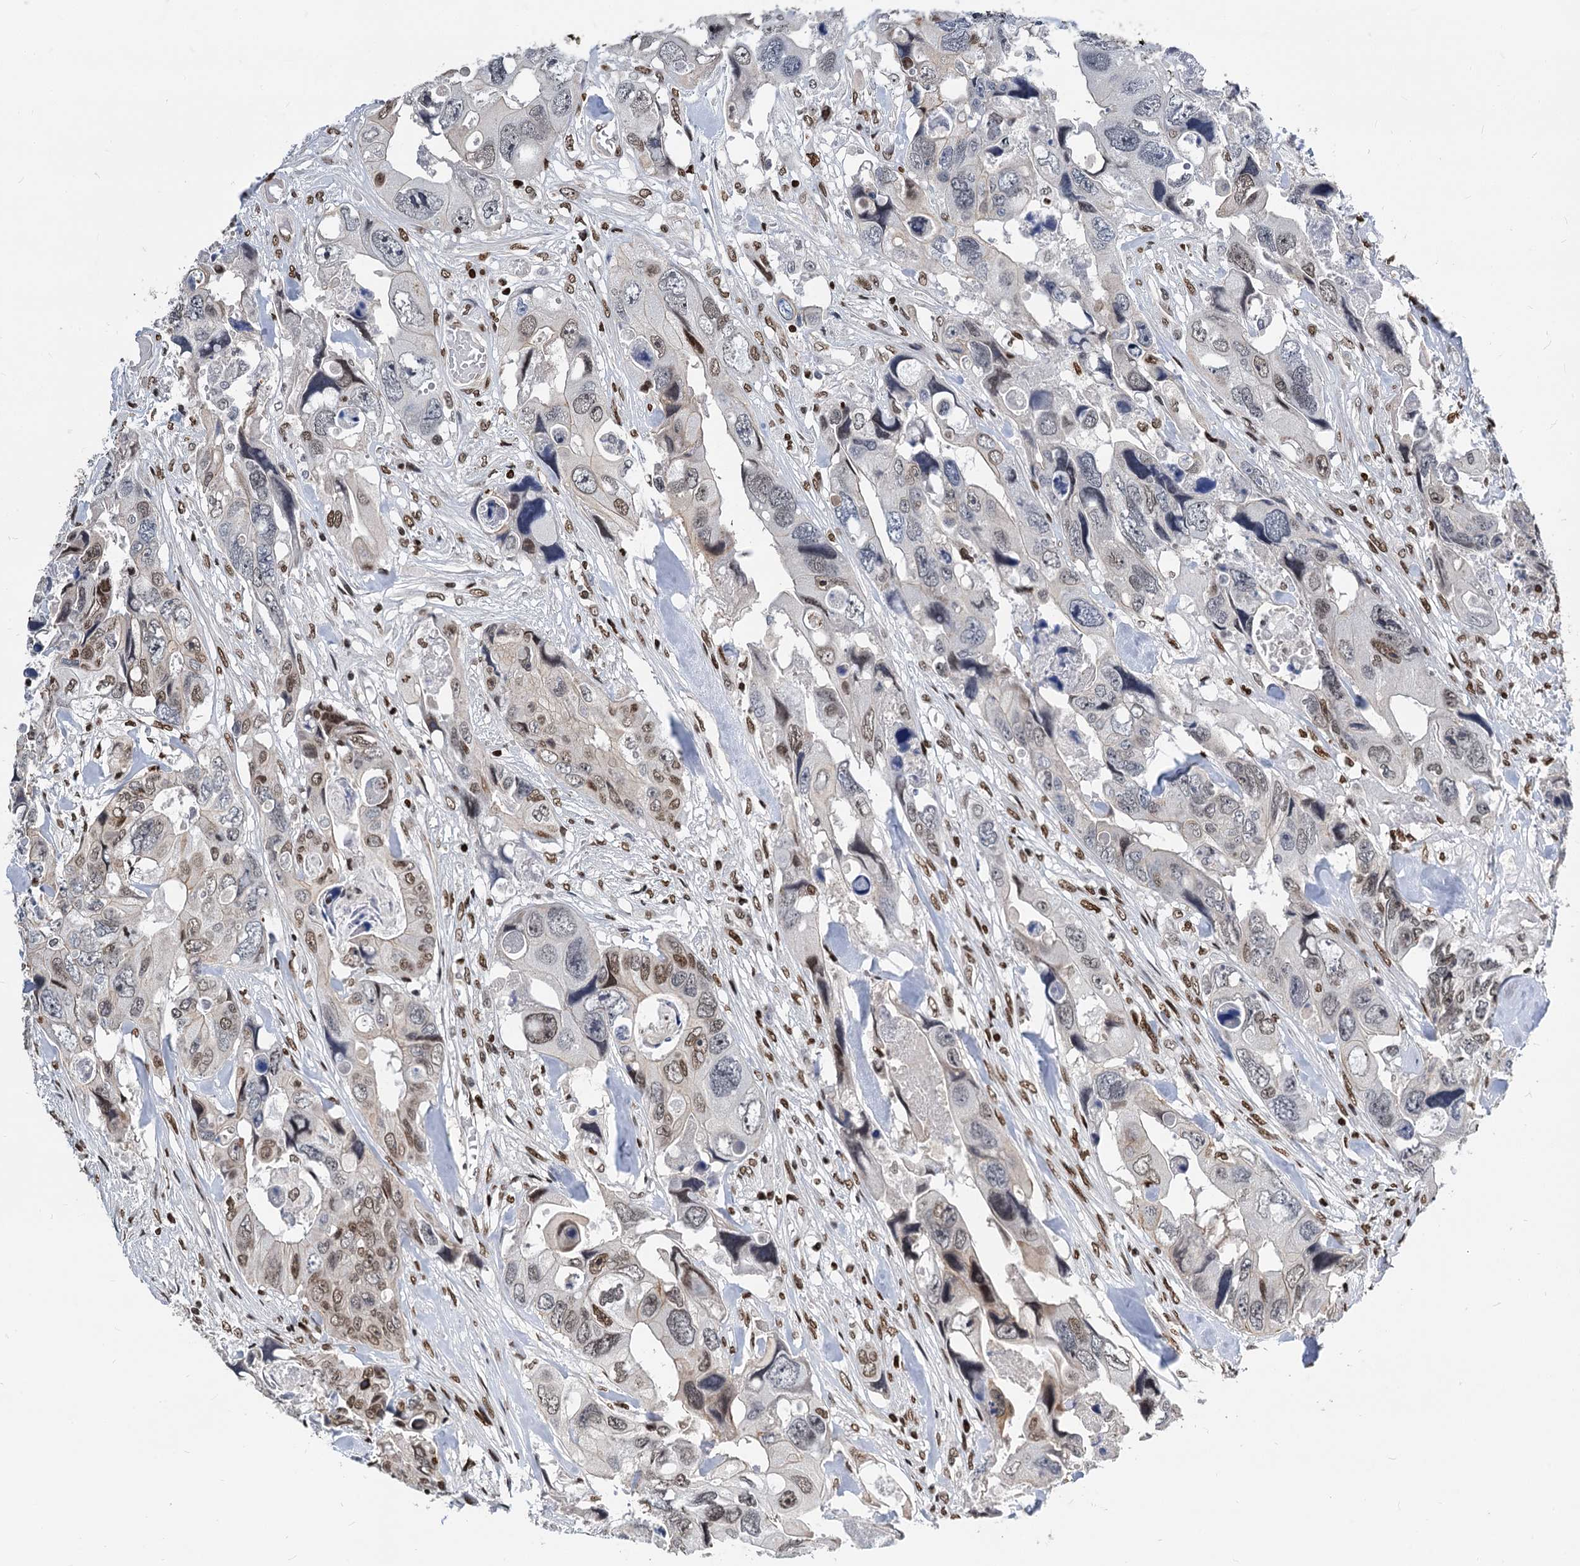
{"staining": {"intensity": "moderate", "quantity": "25%-75%", "location": "nuclear"}, "tissue": "colorectal cancer", "cell_type": "Tumor cells", "image_type": "cancer", "snomed": [{"axis": "morphology", "description": "Adenocarcinoma, NOS"}, {"axis": "topography", "description": "Rectum"}], "caption": "A high-resolution photomicrograph shows IHC staining of colorectal cancer (adenocarcinoma), which displays moderate nuclear staining in approximately 25%-75% of tumor cells.", "gene": "MECP2", "patient": {"sex": "male", "age": 57}}